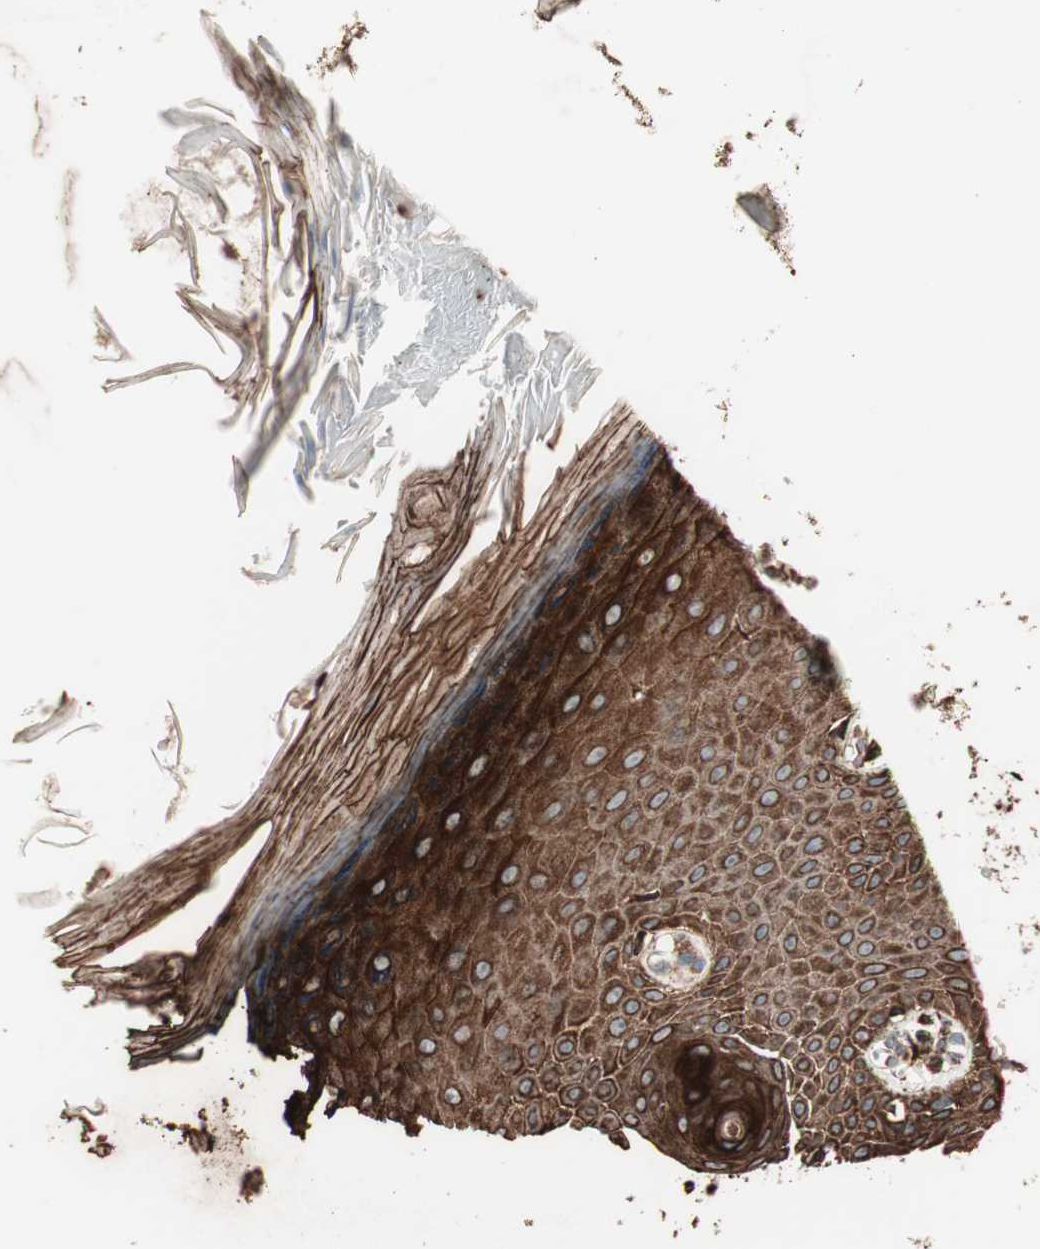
{"staining": {"intensity": "strong", "quantity": ">75%", "location": "cytoplasmic/membranous"}, "tissue": "skin", "cell_type": "Fibroblasts", "image_type": "normal", "snomed": [{"axis": "morphology", "description": "Normal tissue, NOS"}, {"axis": "topography", "description": "Skin"}], "caption": "An immunohistochemistry (IHC) histopathology image of normal tissue is shown. Protein staining in brown shows strong cytoplasmic/membranous positivity in skin within fibroblasts.", "gene": "VEGFA", "patient": {"sex": "male", "age": 26}}